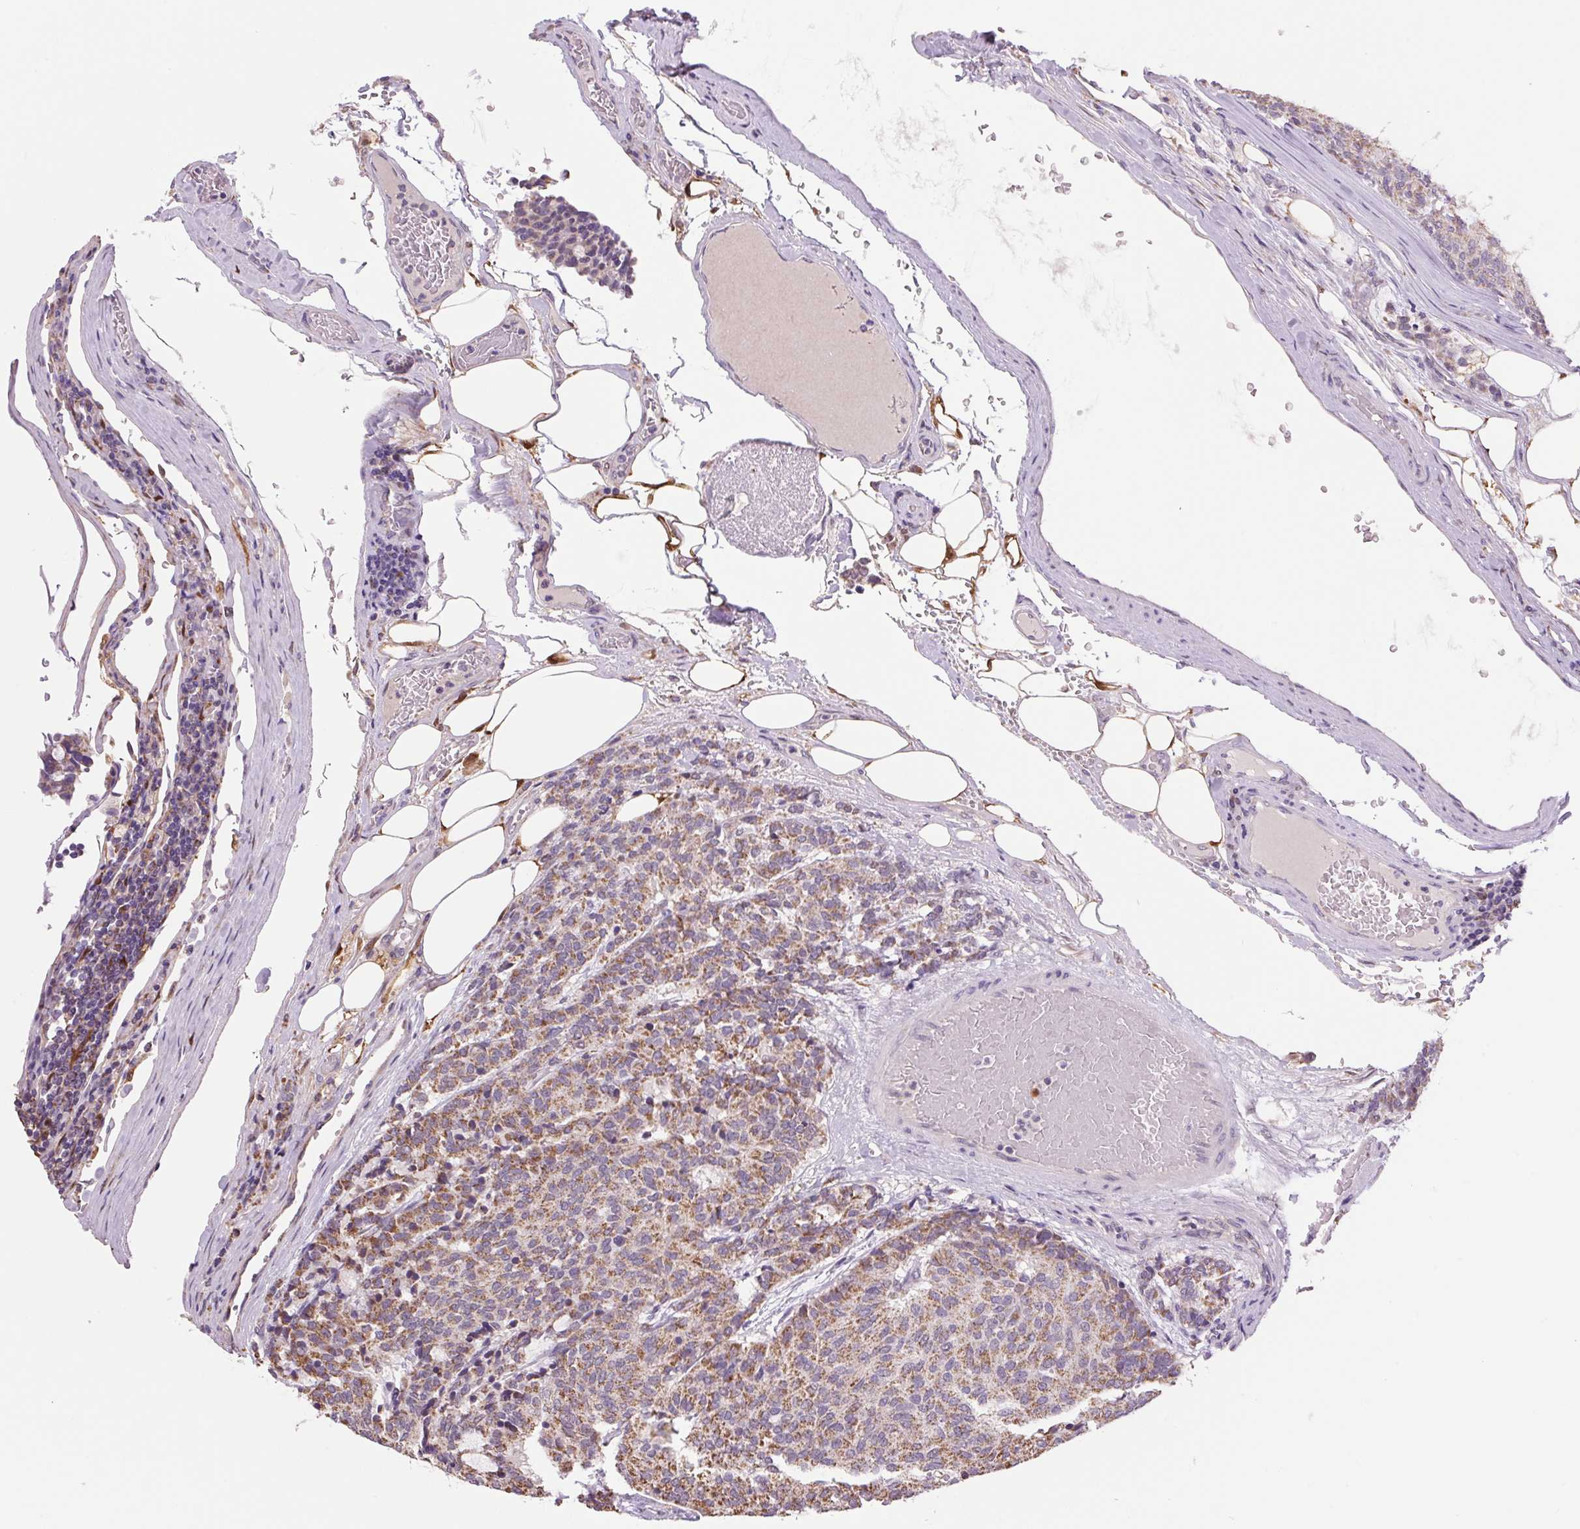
{"staining": {"intensity": "moderate", "quantity": ">75%", "location": "cytoplasmic/membranous"}, "tissue": "carcinoid", "cell_type": "Tumor cells", "image_type": "cancer", "snomed": [{"axis": "morphology", "description": "Carcinoid, malignant, NOS"}, {"axis": "topography", "description": "Pancreas"}], "caption": "This photomicrograph reveals carcinoid (malignant) stained with IHC to label a protein in brown. The cytoplasmic/membranous of tumor cells show moderate positivity for the protein. Nuclei are counter-stained blue.", "gene": "SGF29", "patient": {"sex": "female", "age": 54}}